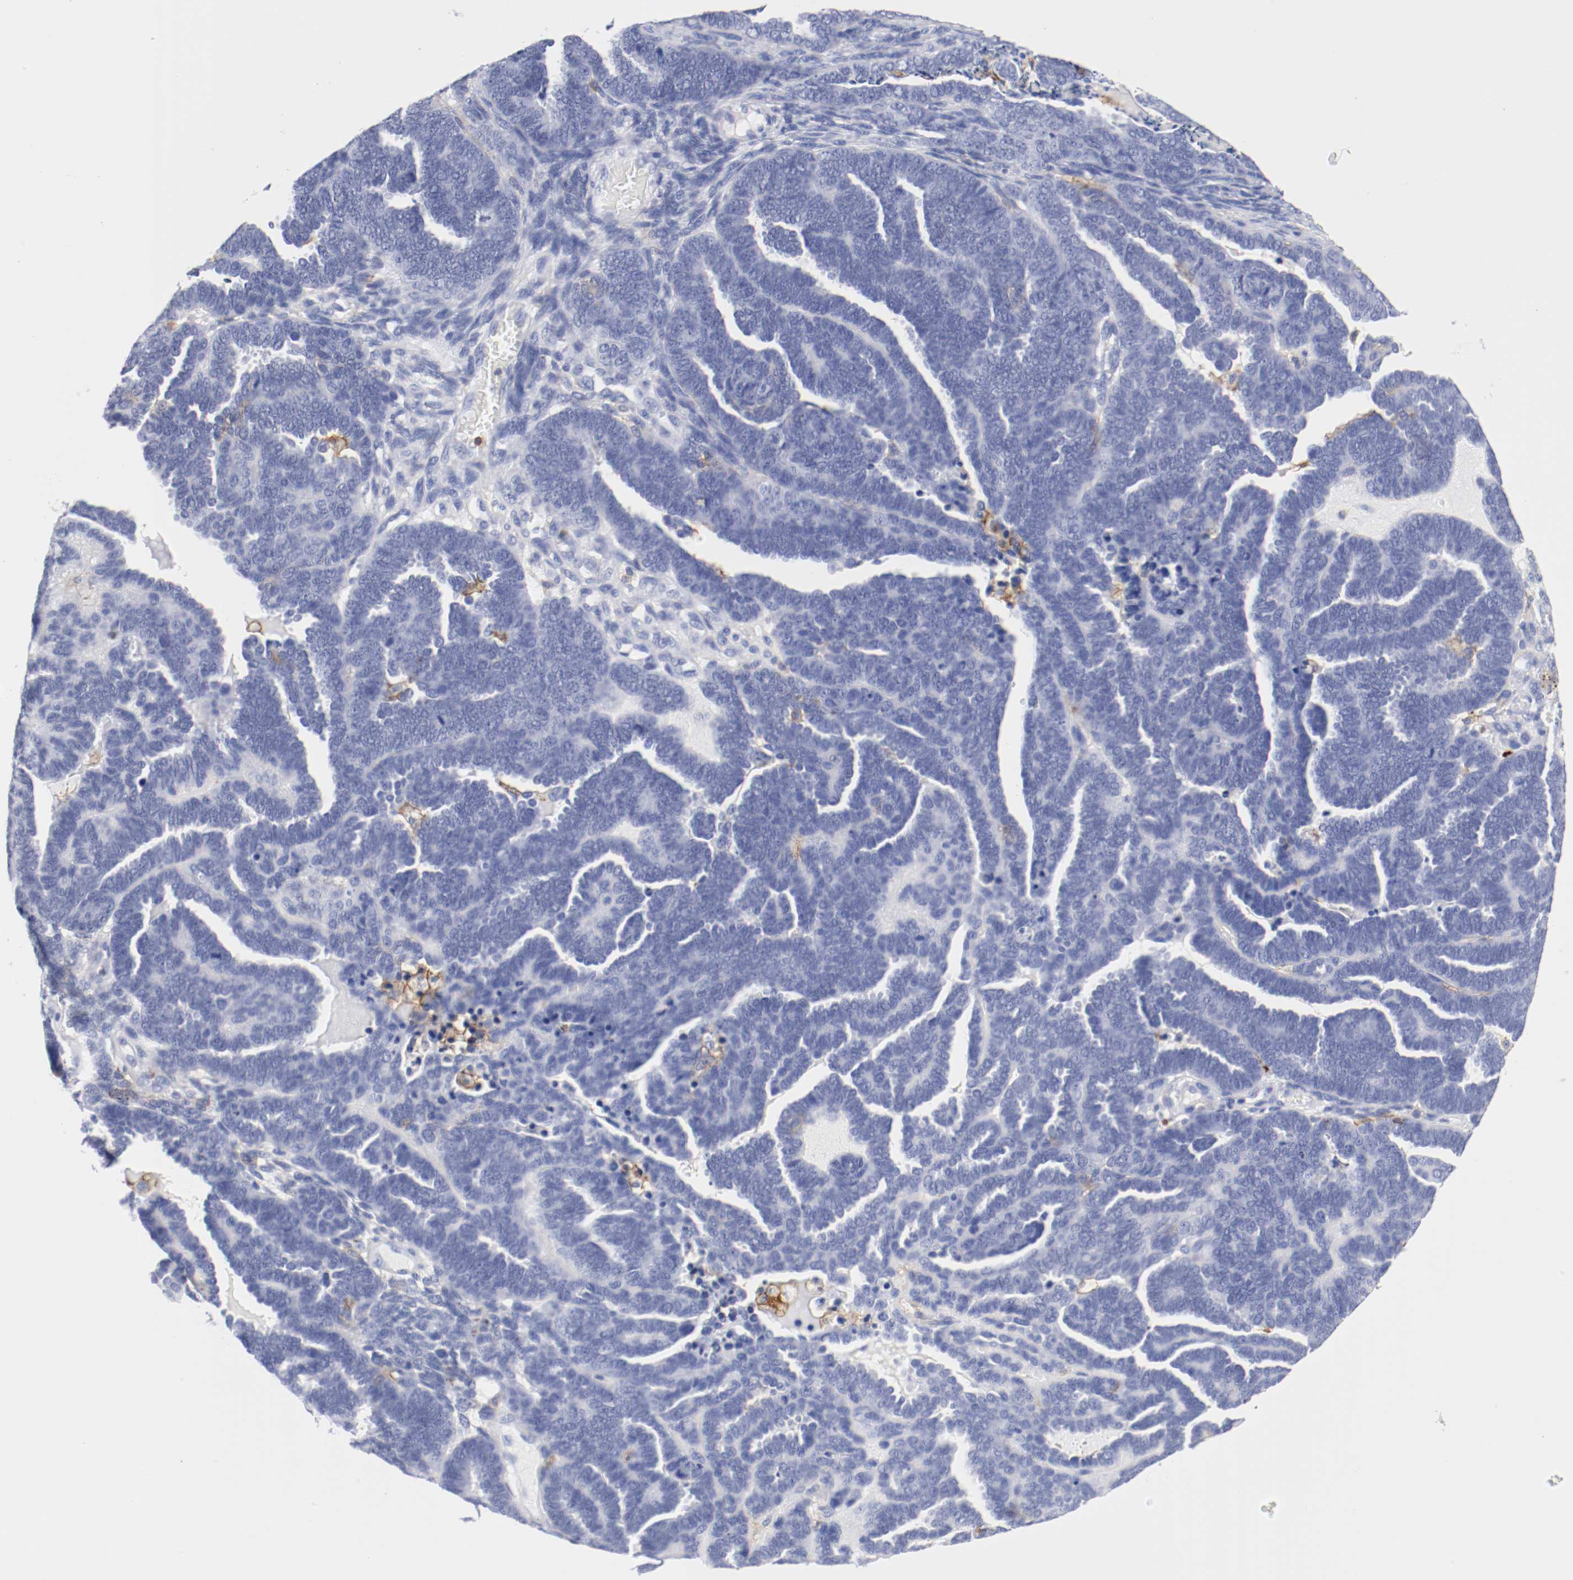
{"staining": {"intensity": "negative", "quantity": "none", "location": "none"}, "tissue": "endometrial cancer", "cell_type": "Tumor cells", "image_type": "cancer", "snomed": [{"axis": "morphology", "description": "Neoplasm, malignant, NOS"}, {"axis": "topography", "description": "Endometrium"}], "caption": "An immunohistochemistry (IHC) histopathology image of neoplasm (malignant) (endometrial) is shown. There is no staining in tumor cells of neoplasm (malignant) (endometrial). Brightfield microscopy of immunohistochemistry stained with DAB (3,3'-diaminobenzidine) (brown) and hematoxylin (blue), captured at high magnification.", "gene": "ITGAX", "patient": {"sex": "female", "age": 74}}